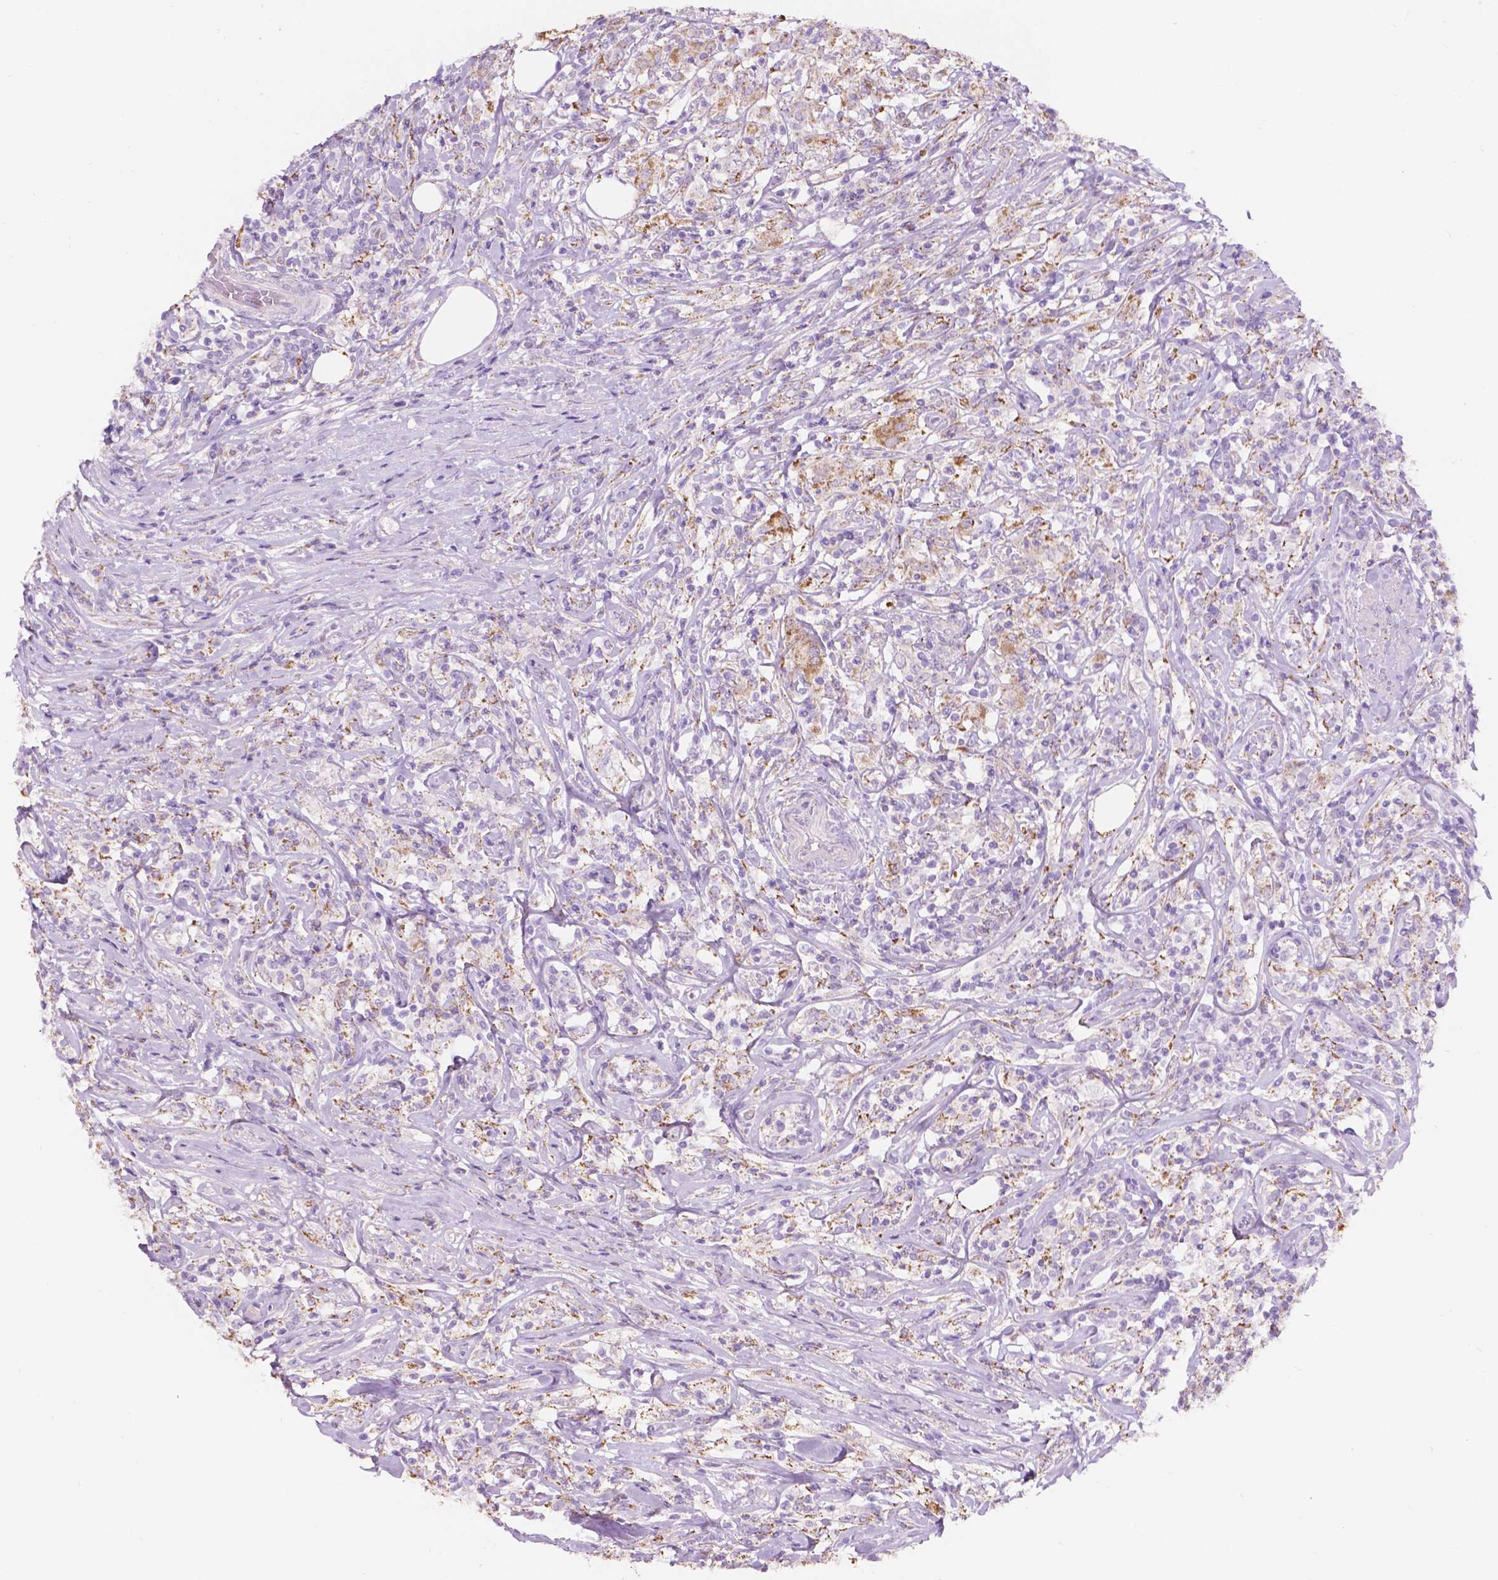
{"staining": {"intensity": "moderate", "quantity": "<25%", "location": "cytoplasmic/membranous"}, "tissue": "lymphoma", "cell_type": "Tumor cells", "image_type": "cancer", "snomed": [{"axis": "morphology", "description": "Malignant lymphoma, non-Hodgkin's type, High grade"}, {"axis": "topography", "description": "Lymph node"}], "caption": "Lymphoma stained for a protein exhibits moderate cytoplasmic/membranous positivity in tumor cells. The staining was performed using DAB (3,3'-diaminobenzidine) to visualize the protein expression in brown, while the nuclei were stained in blue with hematoxylin (Magnification: 20x).", "gene": "NOS1AP", "patient": {"sex": "female", "age": 84}}